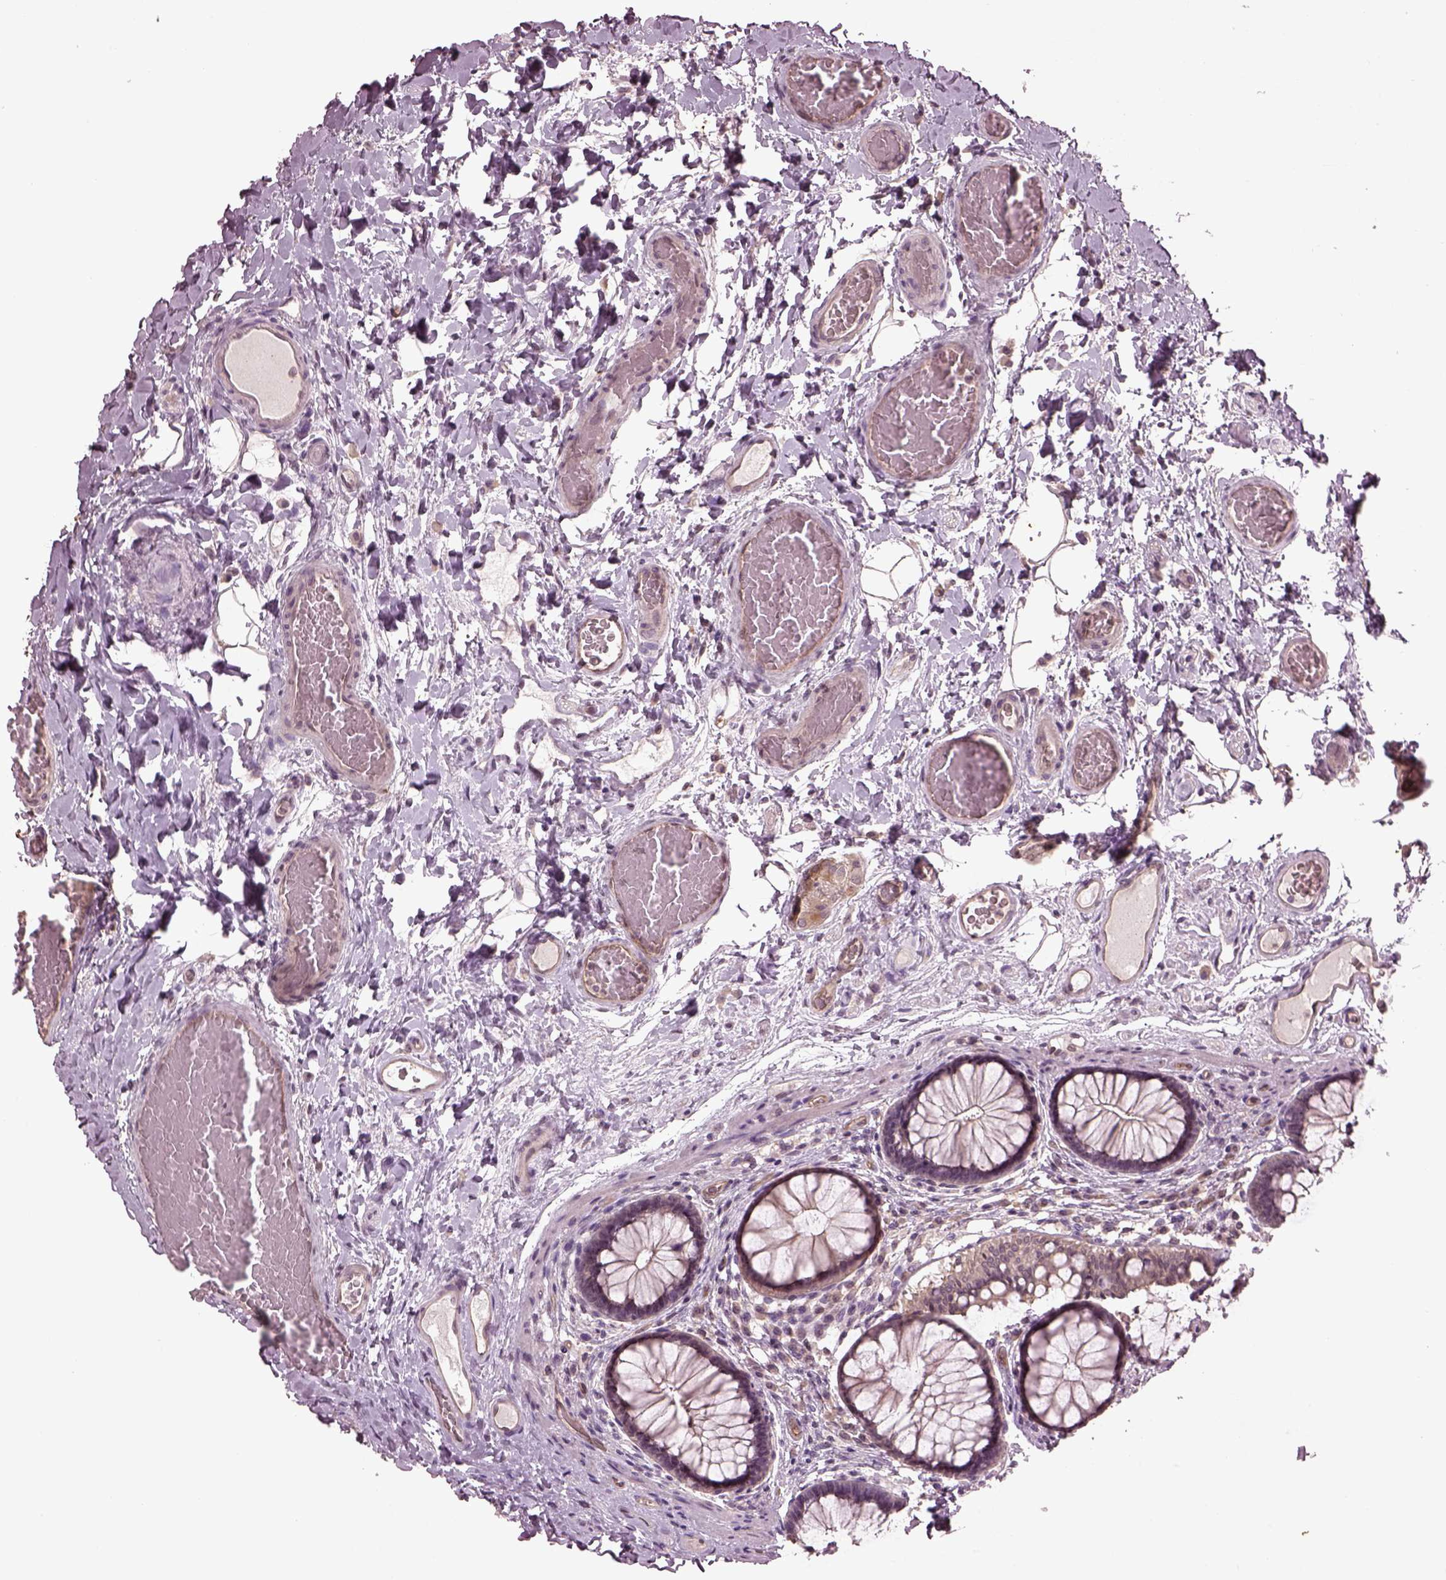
{"staining": {"intensity": "weak", "quantity": "25%-75%", "location": "cytoplasmic/membranous"}, "tissue": "colon", "cell_type": "Endothelial cells", "image_type": "normal", "snomed": [{"axis": "morphology", "description": "Normal tissue, NOS"}, {"axis": "topography", "description": "Colon"}], "caption": "Immunohistochemistry (DAB (3,3'-diaminobenzidine)) staining of normal human colon exhibits weak cytoplasmic/membranous protein expression in approximately 25%-75% of endothelial cells. (DAB (3,3'-diaminobenzidine) = brown stain, brightfield microscopy at high magnification).", "gene": "GNRH1", "patient": {"sex": "female", "age": 65}}